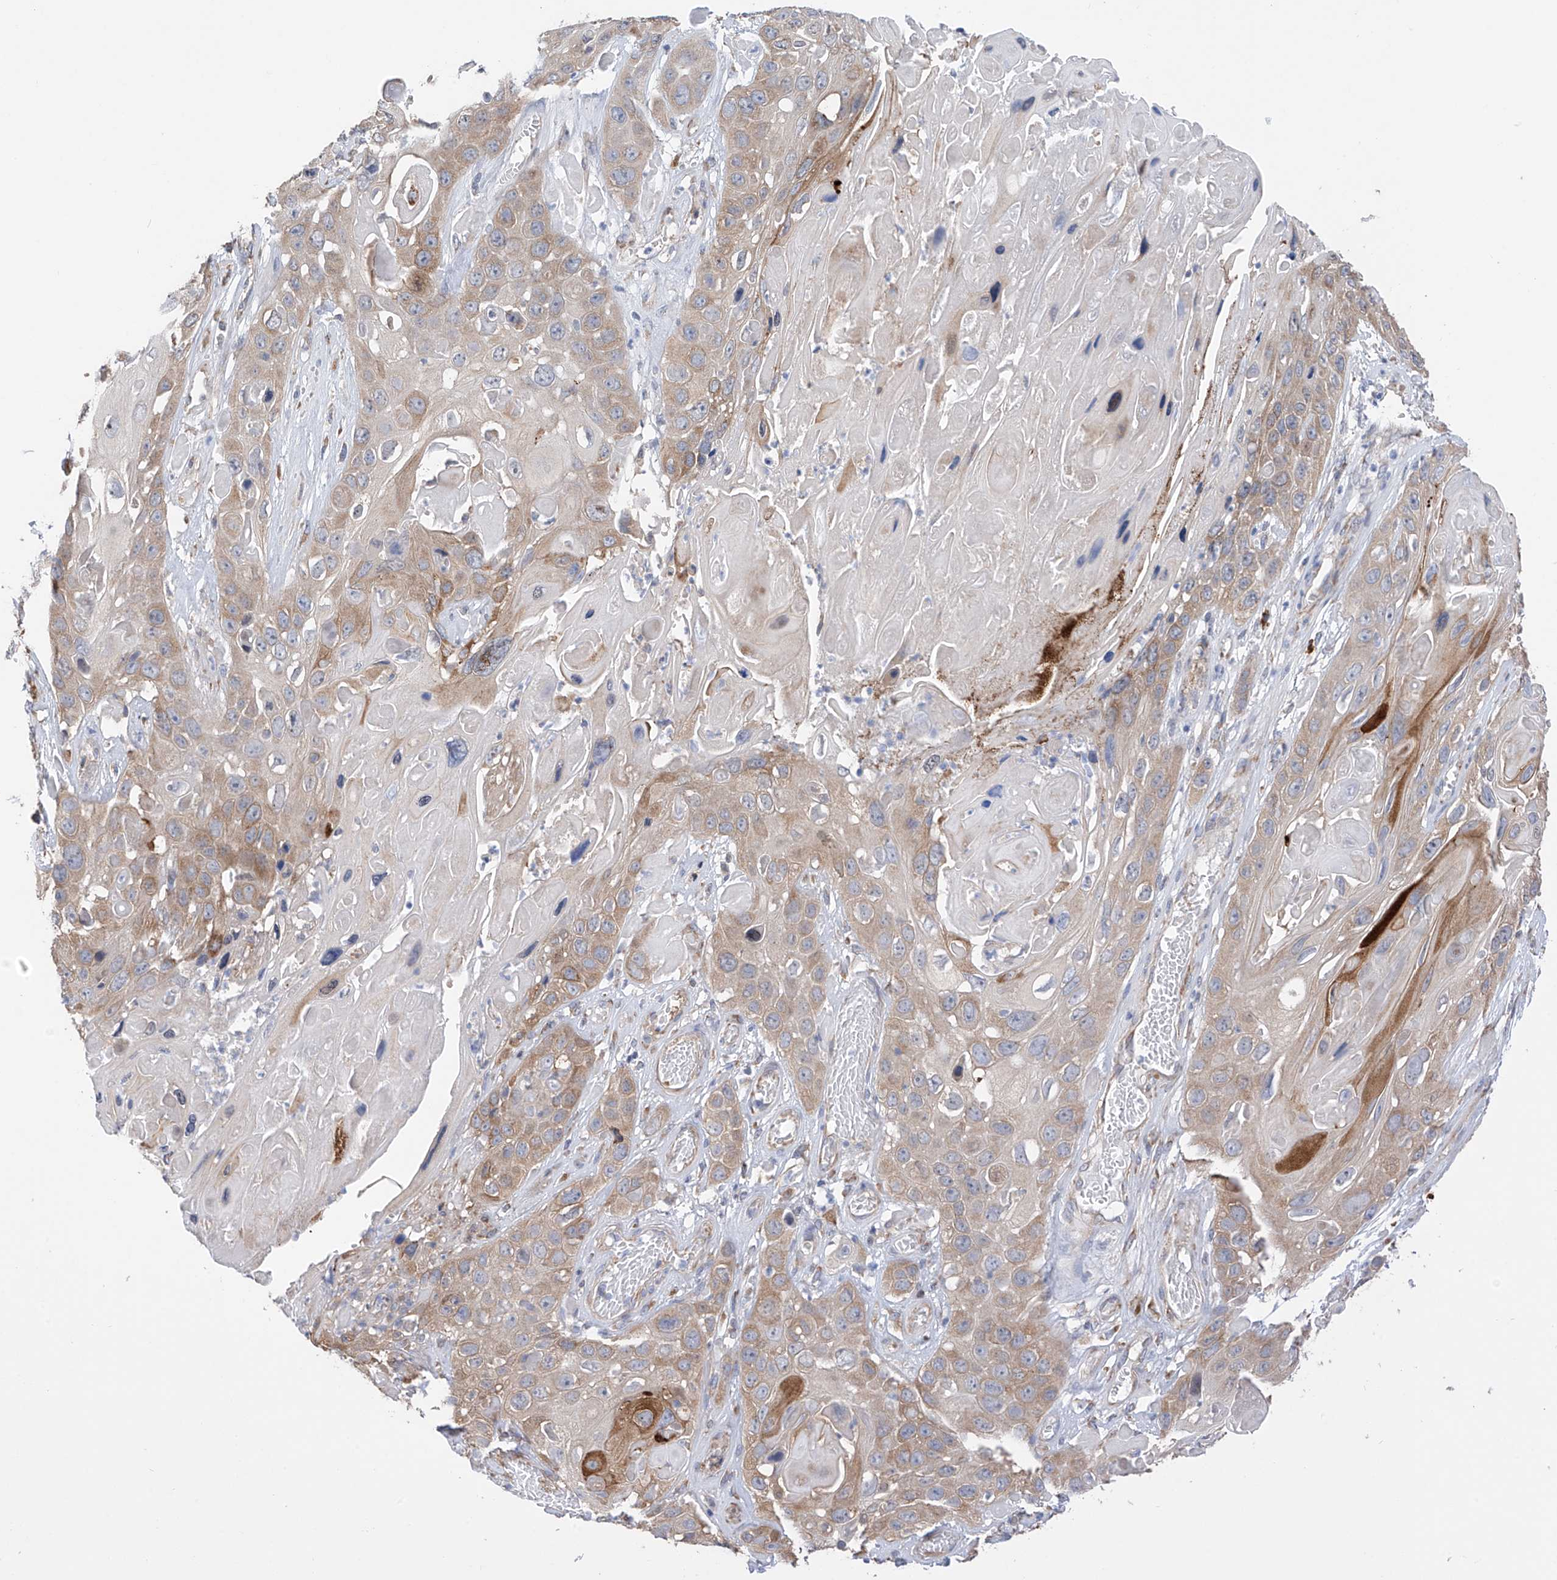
{"staining": {"intensity": "moderate", "quantity": "<25%", "location": "cytoplasmic/membranous"}, "tissue": "skin cancer", "cell_type": "Tumor cells", "image_type": "cancer", "snomed": [{"axis": "morphology", "description": "Squamous cell carcinoma, NOS"}, {"axis": "topography", "description": "Skin"}], "caption": "A brown stain shows moderate cytoplasmic/membranous expression of a protein in human skin cancer (squamous cell carcinoma) tumor cells.", "gene": "REC8", "patient": {"sex": "male", "age": 55}}